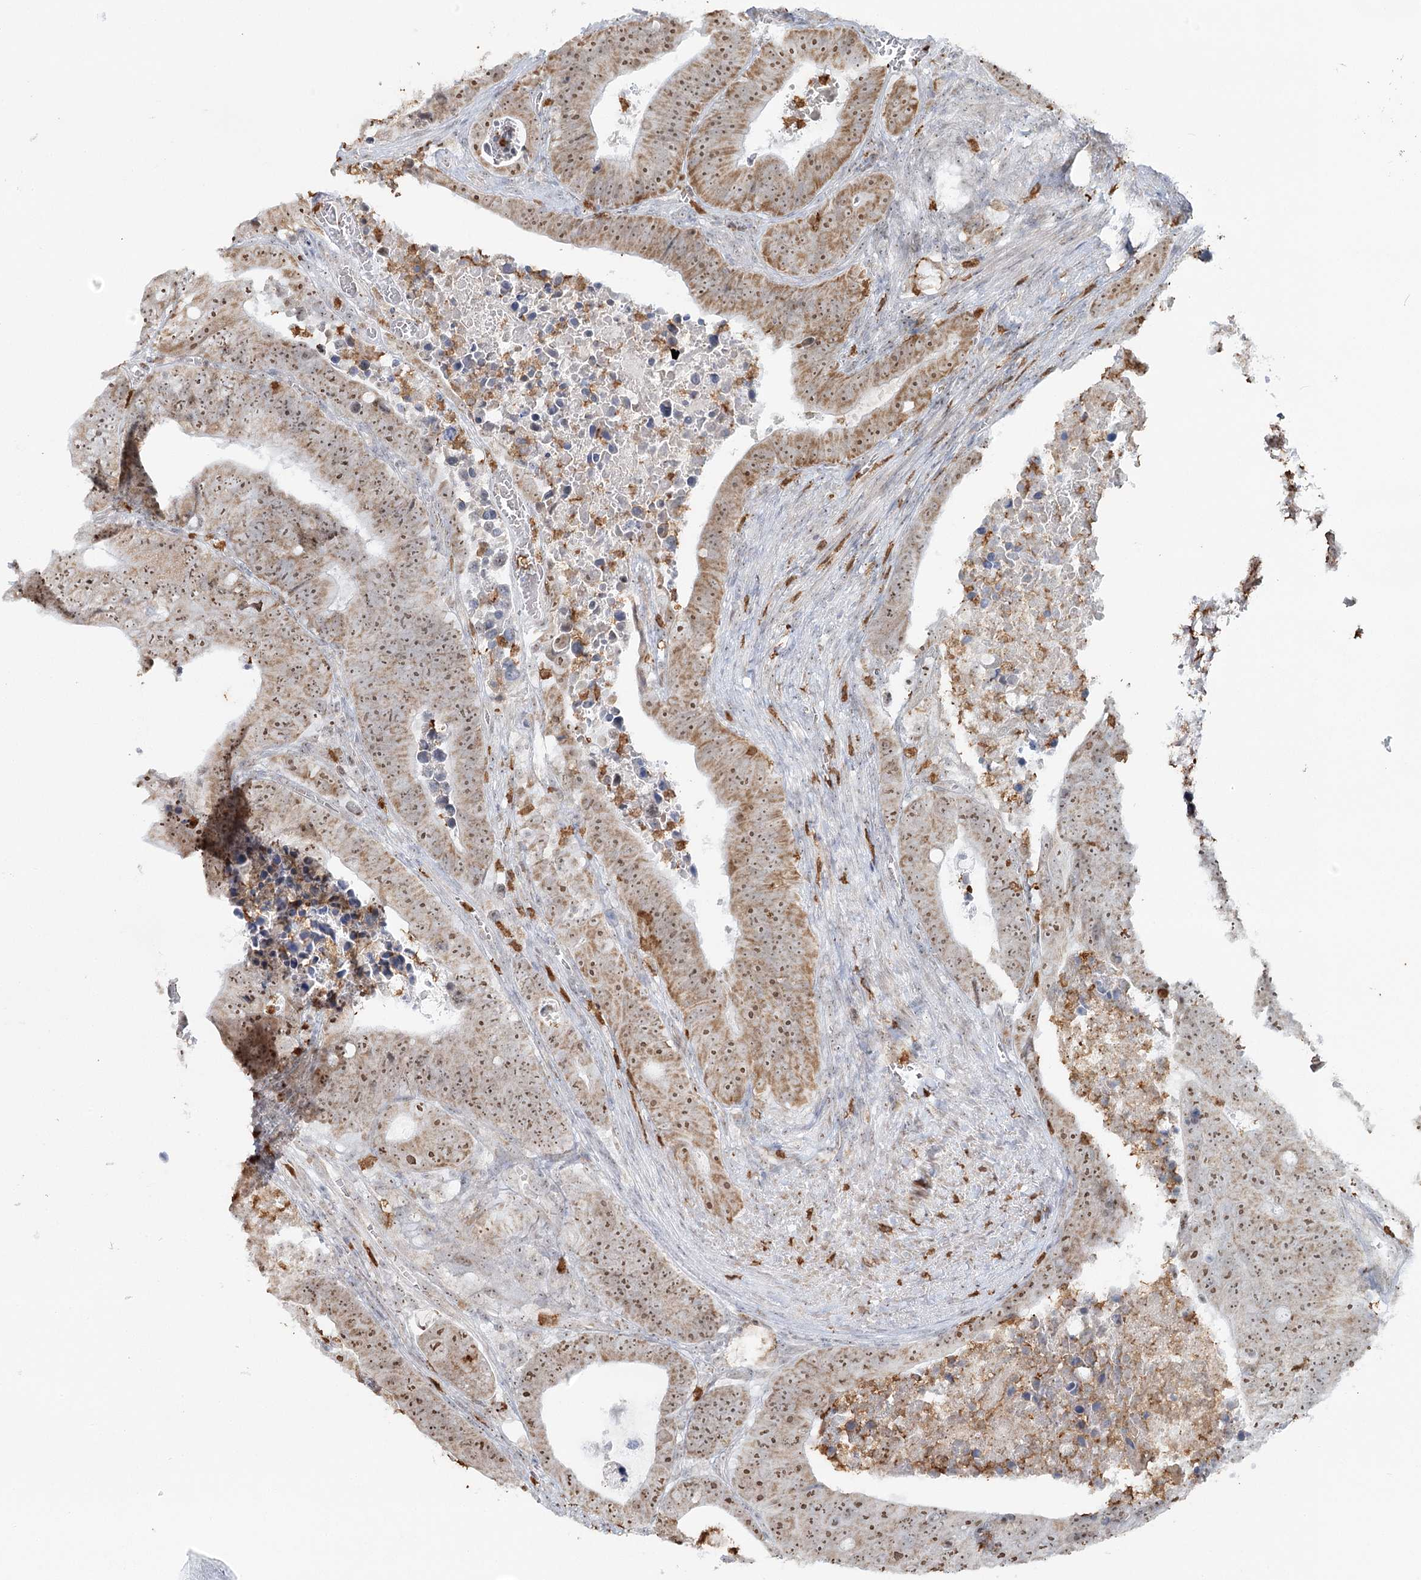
{"staining": {"intensity": "moderate", "quantity": "25%-75%", "location": "cytoplasmic/membranous,nuclear"}, "tissue": "colorectal cancer", "cell_type": "Tumor cells", "image_type": "cancer", "snomed": [{"axis": "morphology", "description": "Adenocarcinoma, NOS"}, {"axis": "topography", "description": "Colon"}], "caption": "IHC photomicrograph of neoplastic tissue: human adenocarcinoma (colorectal) stained using IHC shows medium levels of moderate protein expression localized specifically in the cytoplasmic/membranous and nuclear of tumor cells, appearing as a cytoplasmic/membranous and nuclear brown color.", "gene": "ATAD1", "patient": {"sex": "male", "age": 87}}